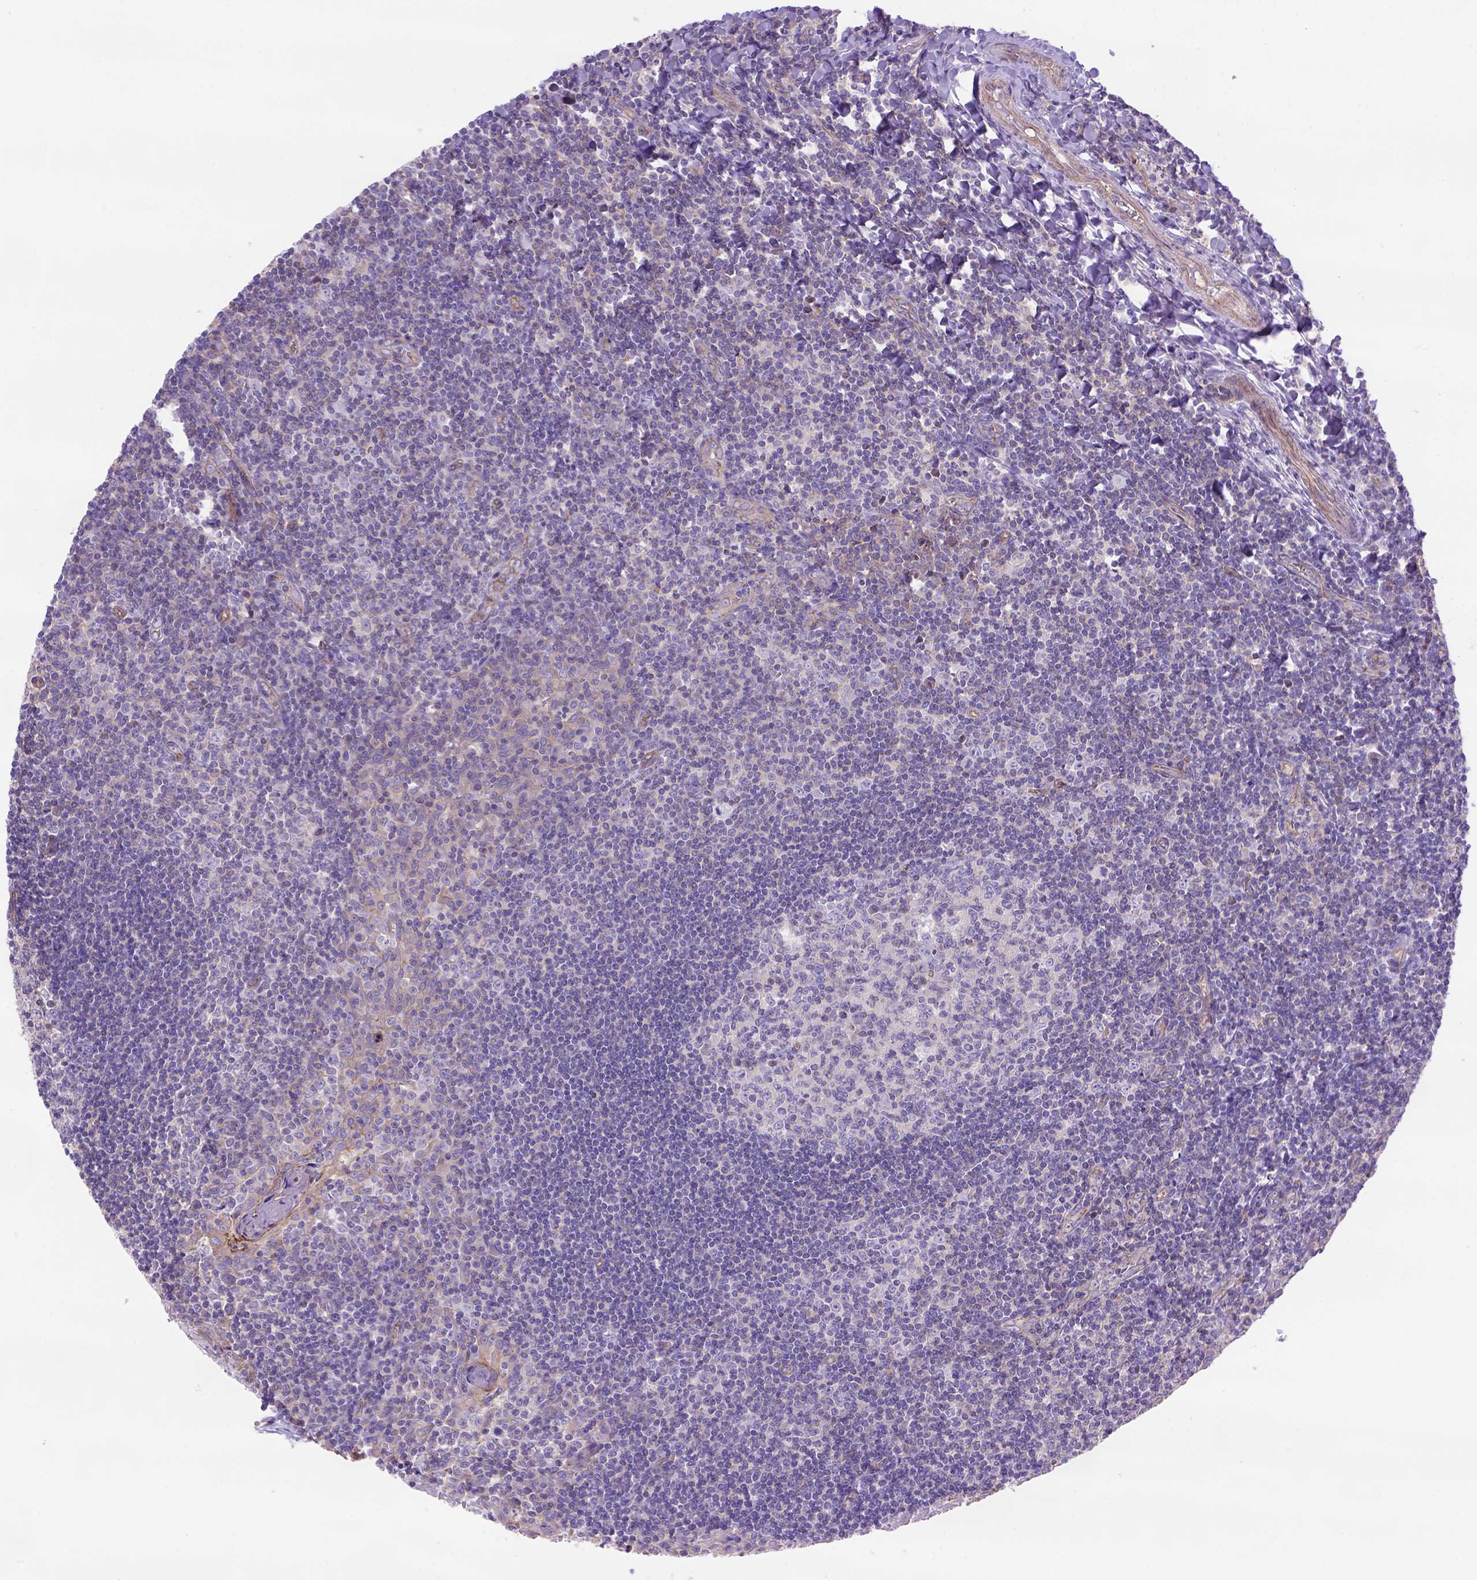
{"staining": {"intensity": "negative", "quantity": "none", "location": "none"}, "tissue": "tonsil", "cell_type": "Germinal center cells", "image_type": "normal", "snomed": [{"axis": "morphology", "description": "Normal tissue, NOS"}, {"axis": "morphology", "description": "Inflammation, NOS"}, {"axis": "topography", "description": "Tonsil"}], "caption": "High power microscopy photomicrograph of an immunohistochemistry (IHC) histopathology image of unremarkable tonsil, revealing no significant positivity in germinal center cells. (Brightfield microscopy of DAB (3,3'-diaminobenzidine) immunohistochemistry at high magnification).", "gene": "PEX12", "patient": {"sex": "female", "age": 31}}